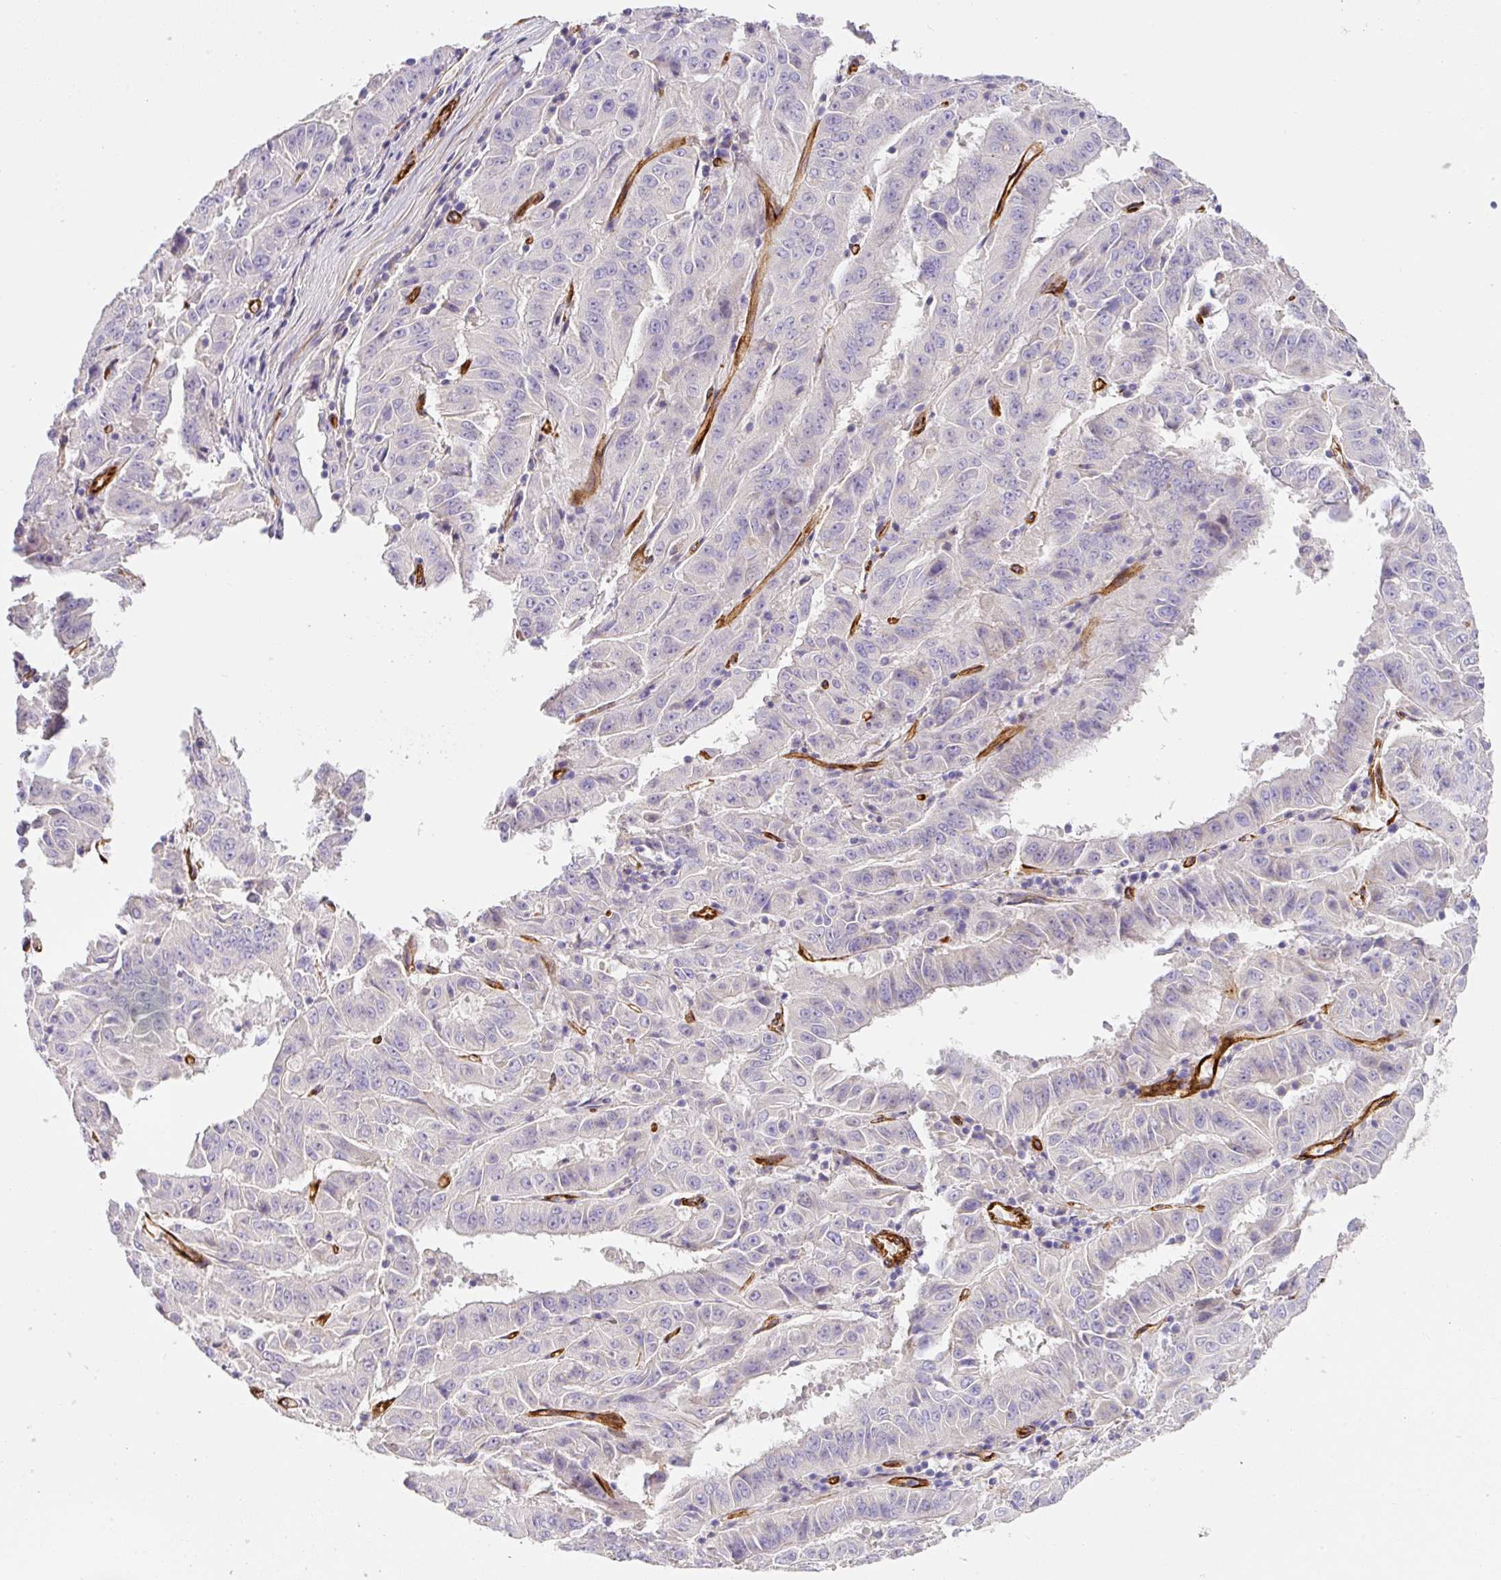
{"staining": {"intensity": "negative", "quantity": "none", "location": "none"}, "tissue": "pancreatic cancer", "cell_type": "Tumor cells", "image_type": "cancer", "snomed": [{"axis": "morphology", "description": "Adenocarcinoma, NOS"}, {"axis": "topography", "description": "Pancreas"}], "caption": "There is no significant staining in tumor cells of pancreatic adenocarcinoma.", "gene": "SLC25A17", "patient": {"sex": "male", "age": 63}}